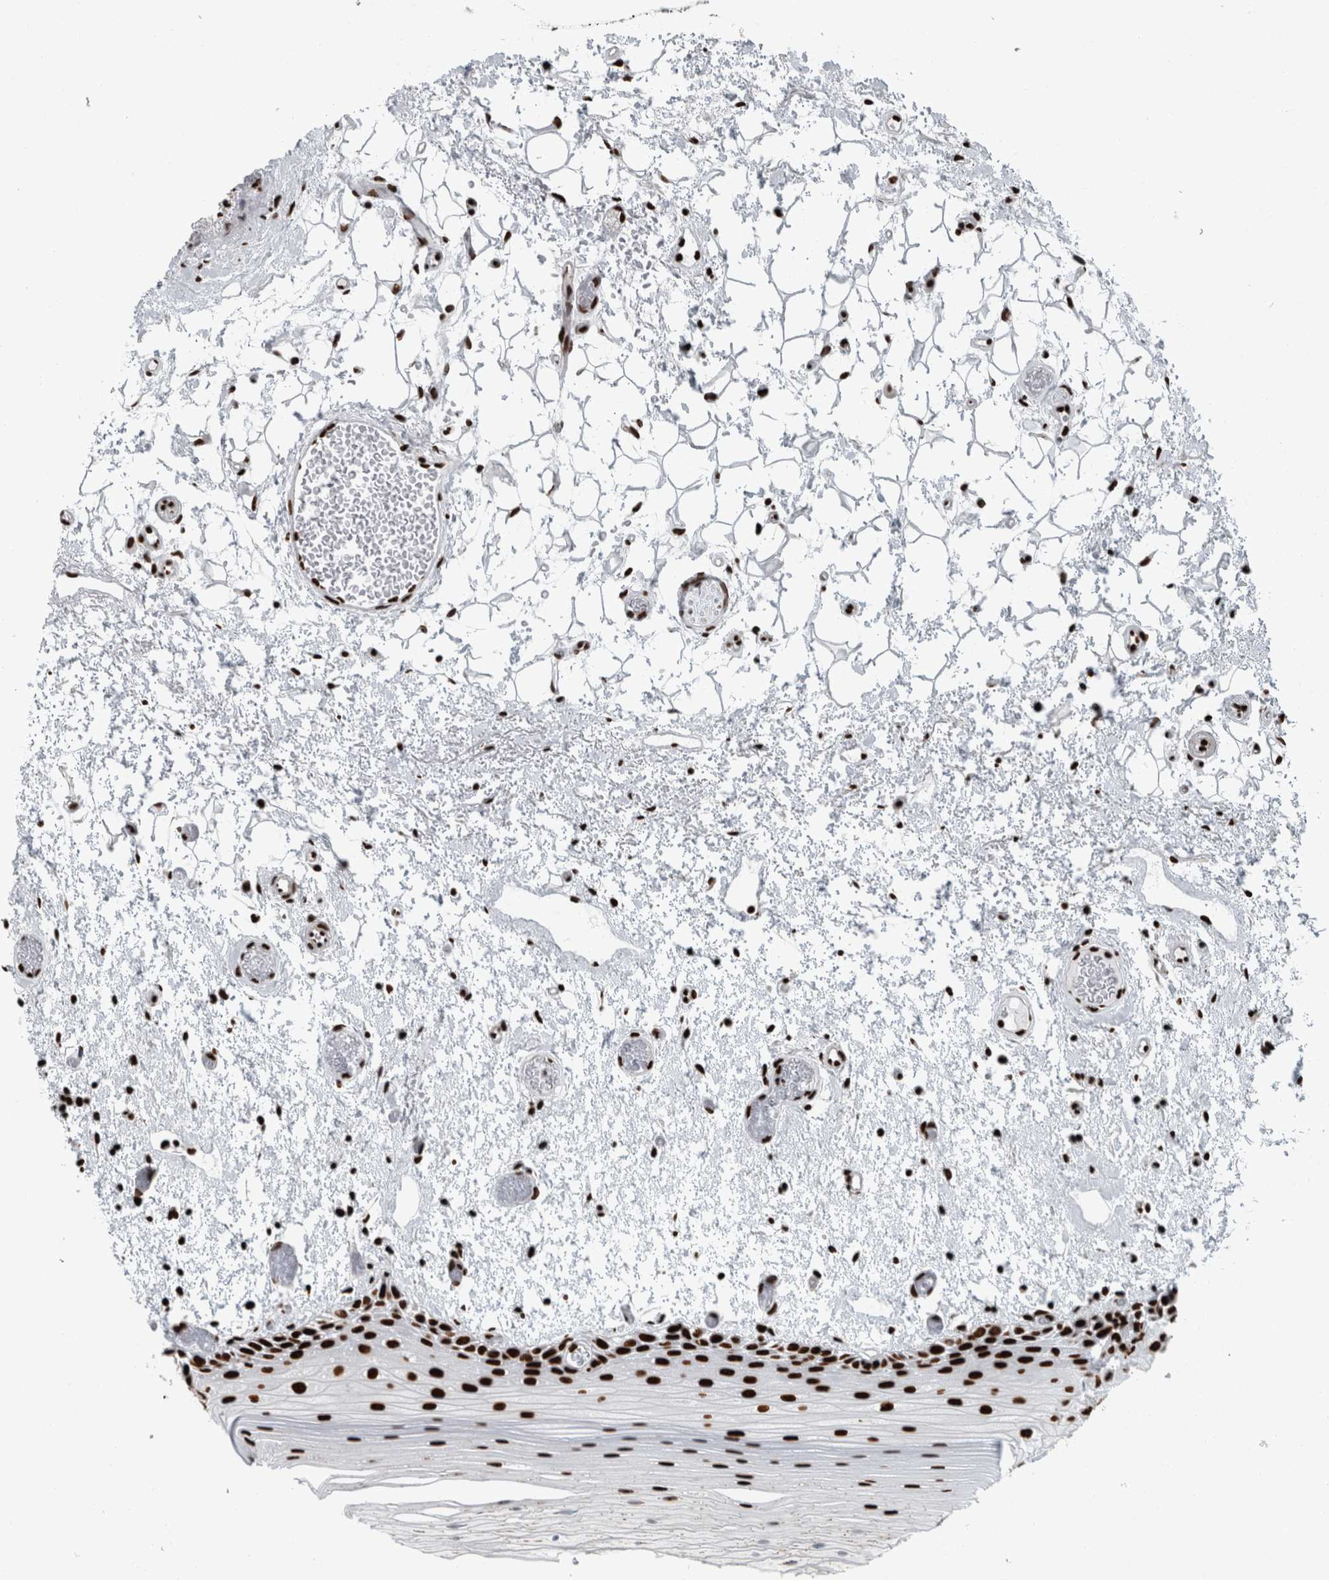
{"staining": {"intensity": "strong", "quantity": ">75%", "location": "nuclear"}, "tissue": "oral mucosa", "cell_type": "Squamous epithelial cells", "image_type": "normal", "snomed": [{"axis": "morphology", "description": "Normal tissue, NOS"}, {"axis": "topography", "description": "Oral tissue"}], "caption": "Immunohistochemistry micrograph of normal human oral mucosa stained for a protein (brown), which displays high levels of strong nuclear expression in approximately >75% of squamous epithelial cells.", "gene": "DNMT3A", "patient": {"sex": "male", "age": 52}}